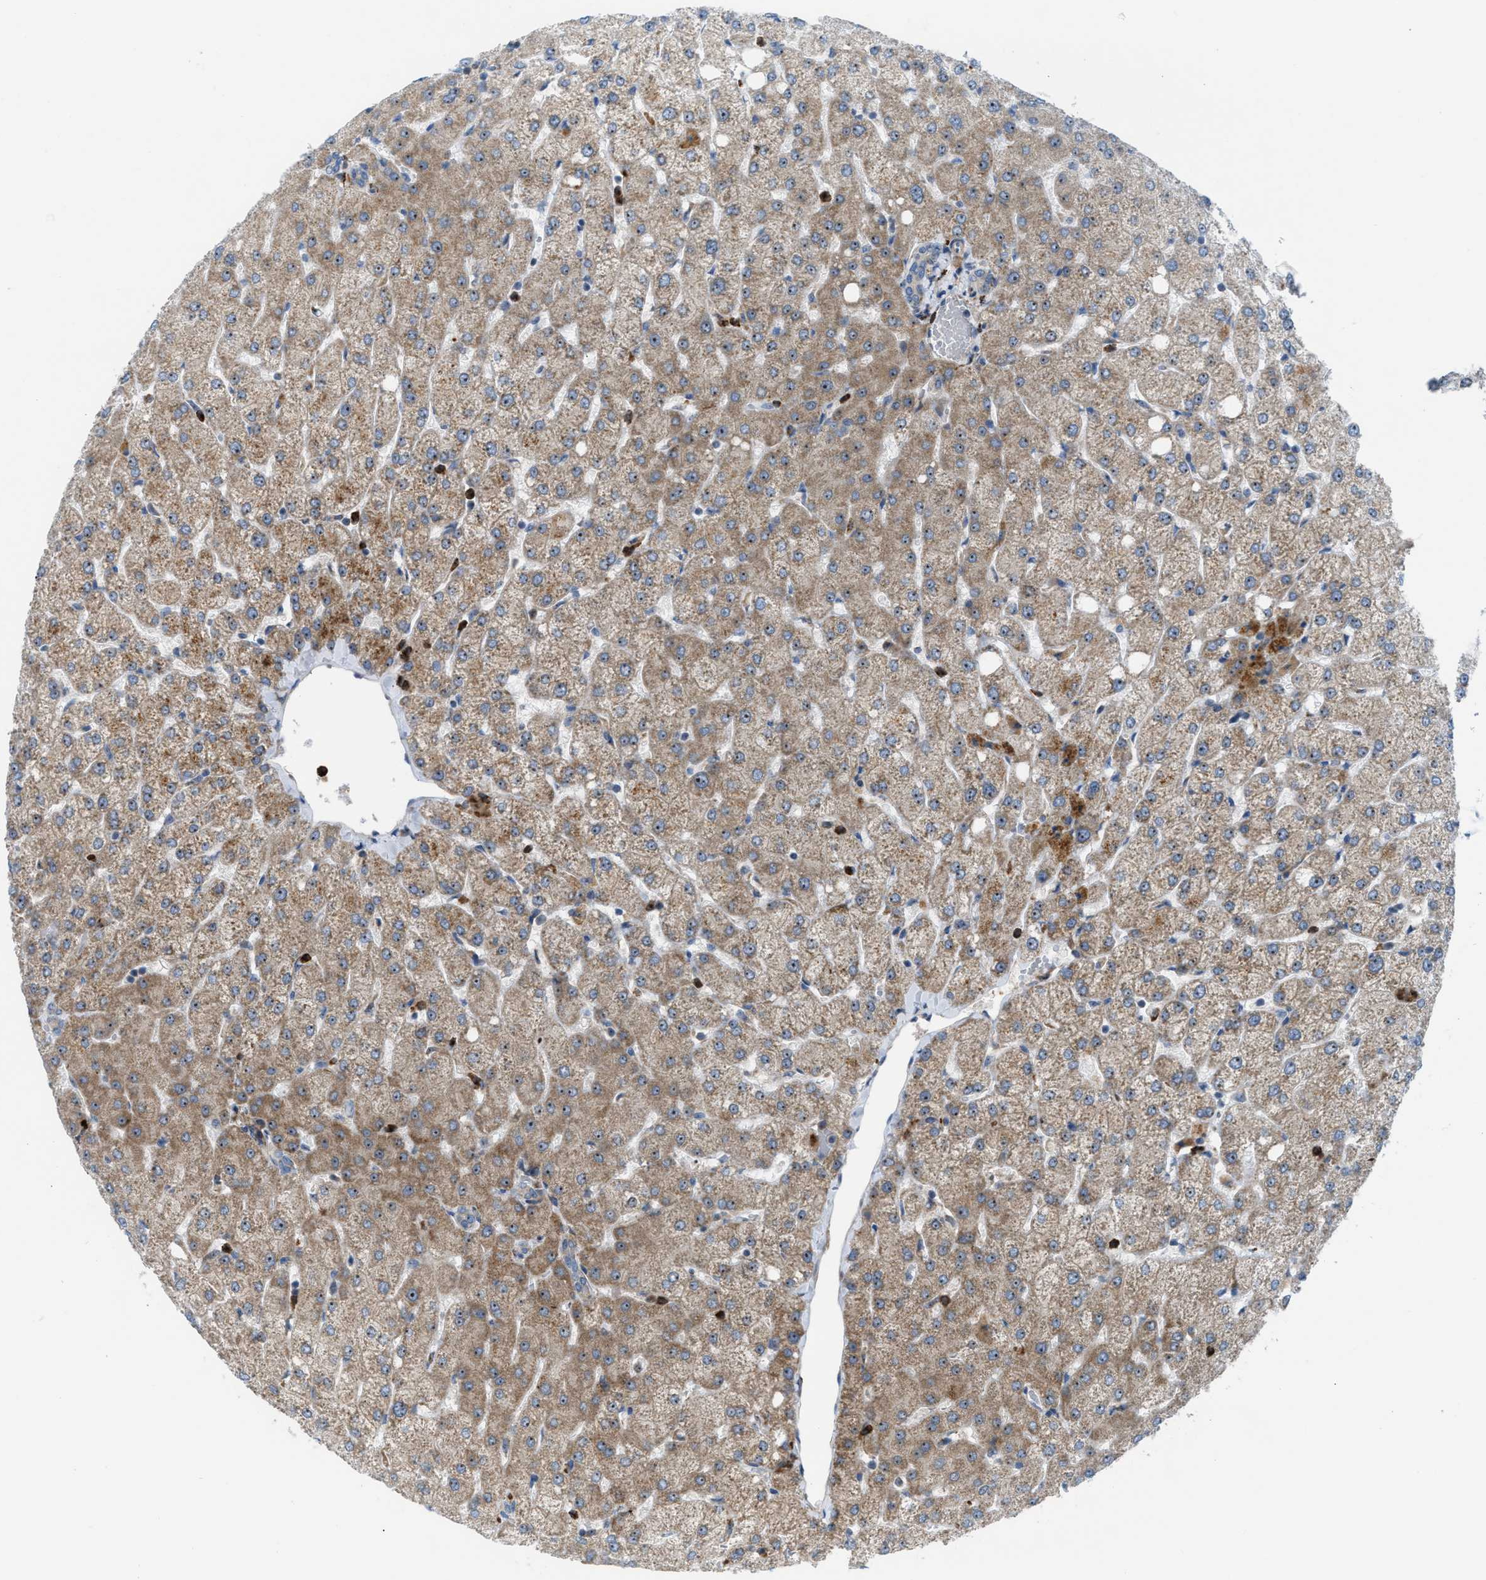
{"staining": {"intensity": "negative", "quantity": "none", "location": "none"}, "tissue": "liver", "cell_type": "Cholangiocytes", "image_type": "normal", "snomed": [{"axis": "morphology", "description": "Normal tissue, NOS"}, {"axis": "topography", "description": "Liver"}], "caption": "The photomicrograph shows no staining of cholangiocytes in unremarkable liver.", "gene": "TPH1", "patient": {"sex": "female", "age": 54}}